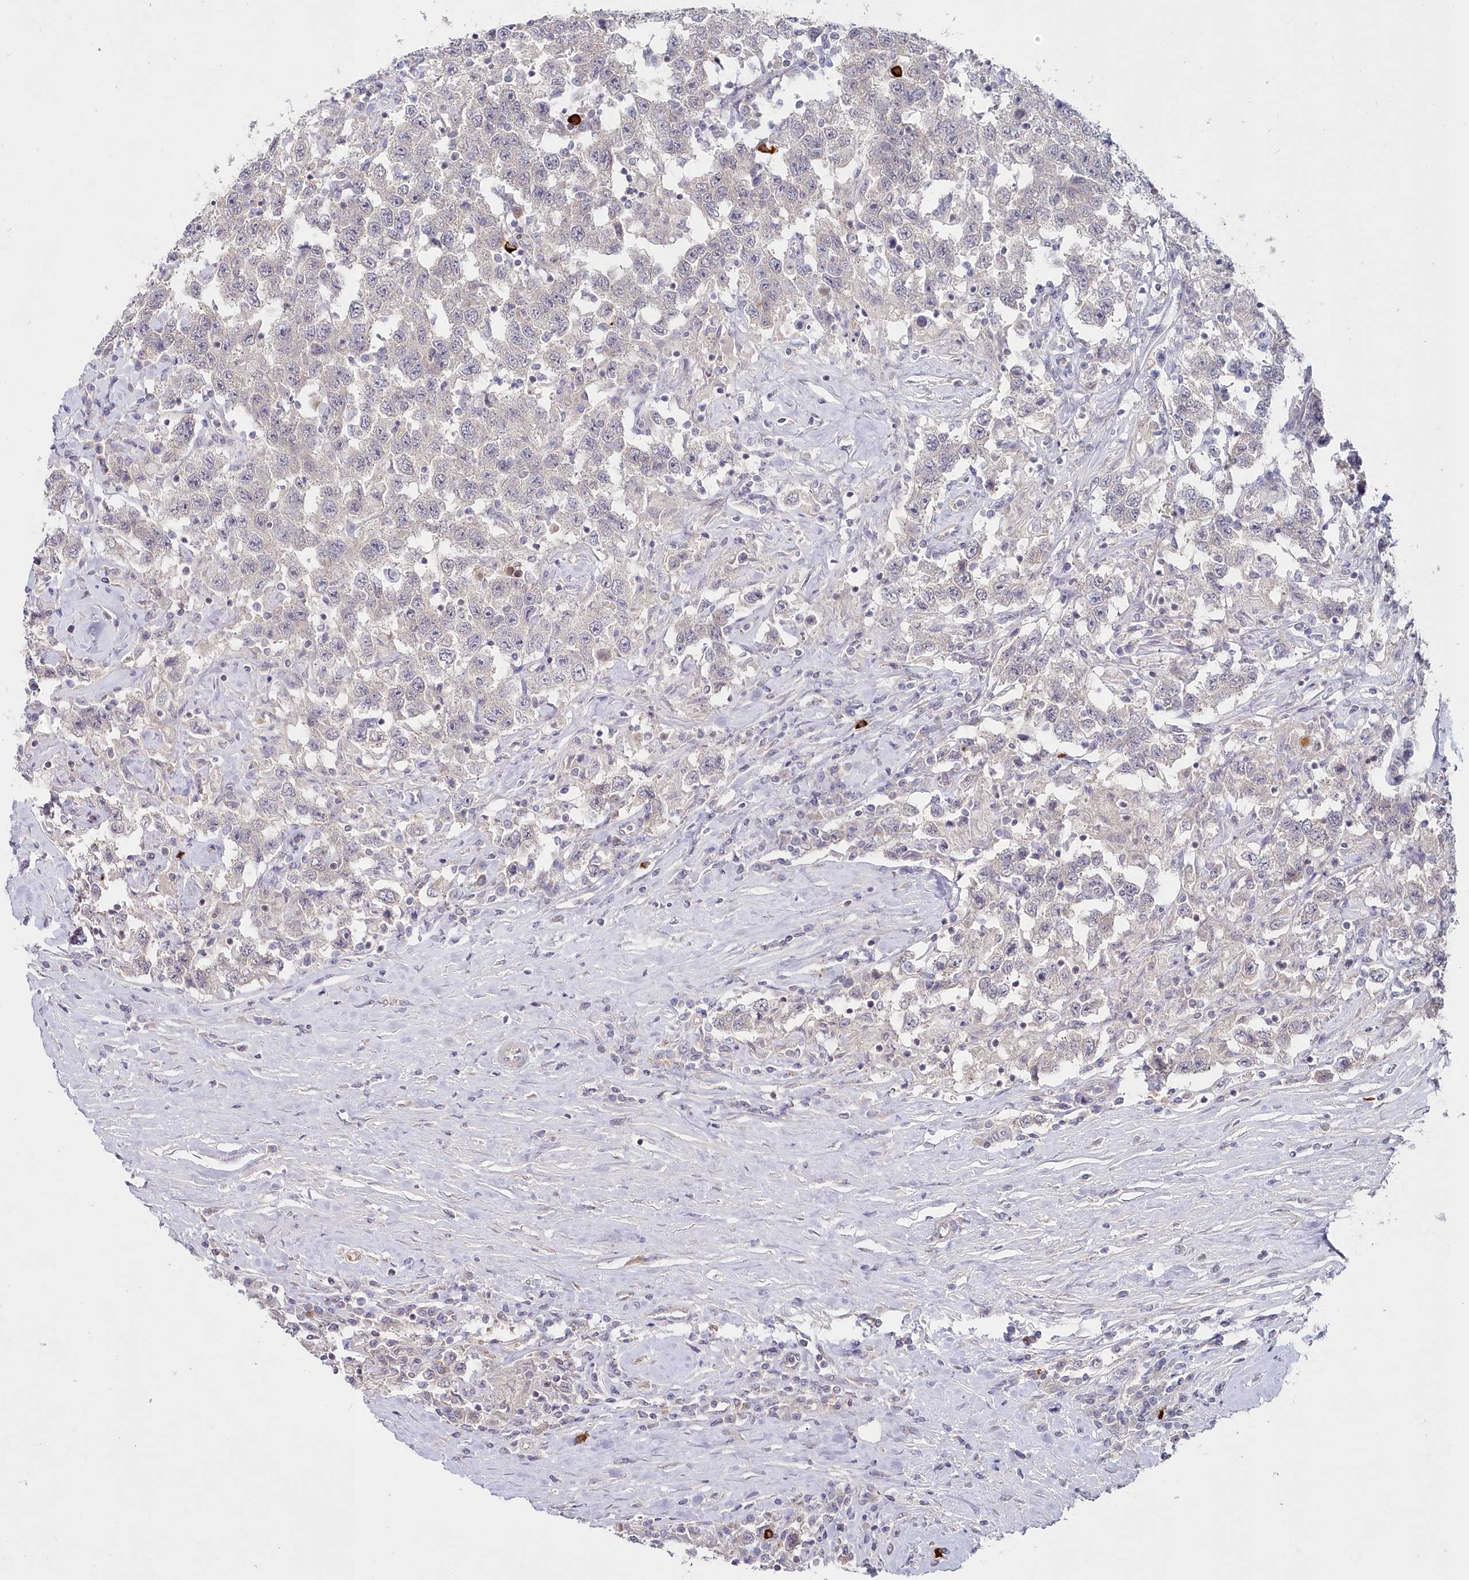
{"staining": {"intensity": "negative", "quantity": "none", "location": "none"}, "tissue": "testis cancer", "cell_type": "Tumor cells", "image_type": "cancer", "snomed": [{"axis": "morphology", "description": "Seminoma, NOS"}, {"axis": "topography", "description": "Testis"}], "caption": "Tumor cells show no significant protein expression in seminoma (testis).", "gene": "AAMDC", "patient": {"sex": "male", "age": 41}}